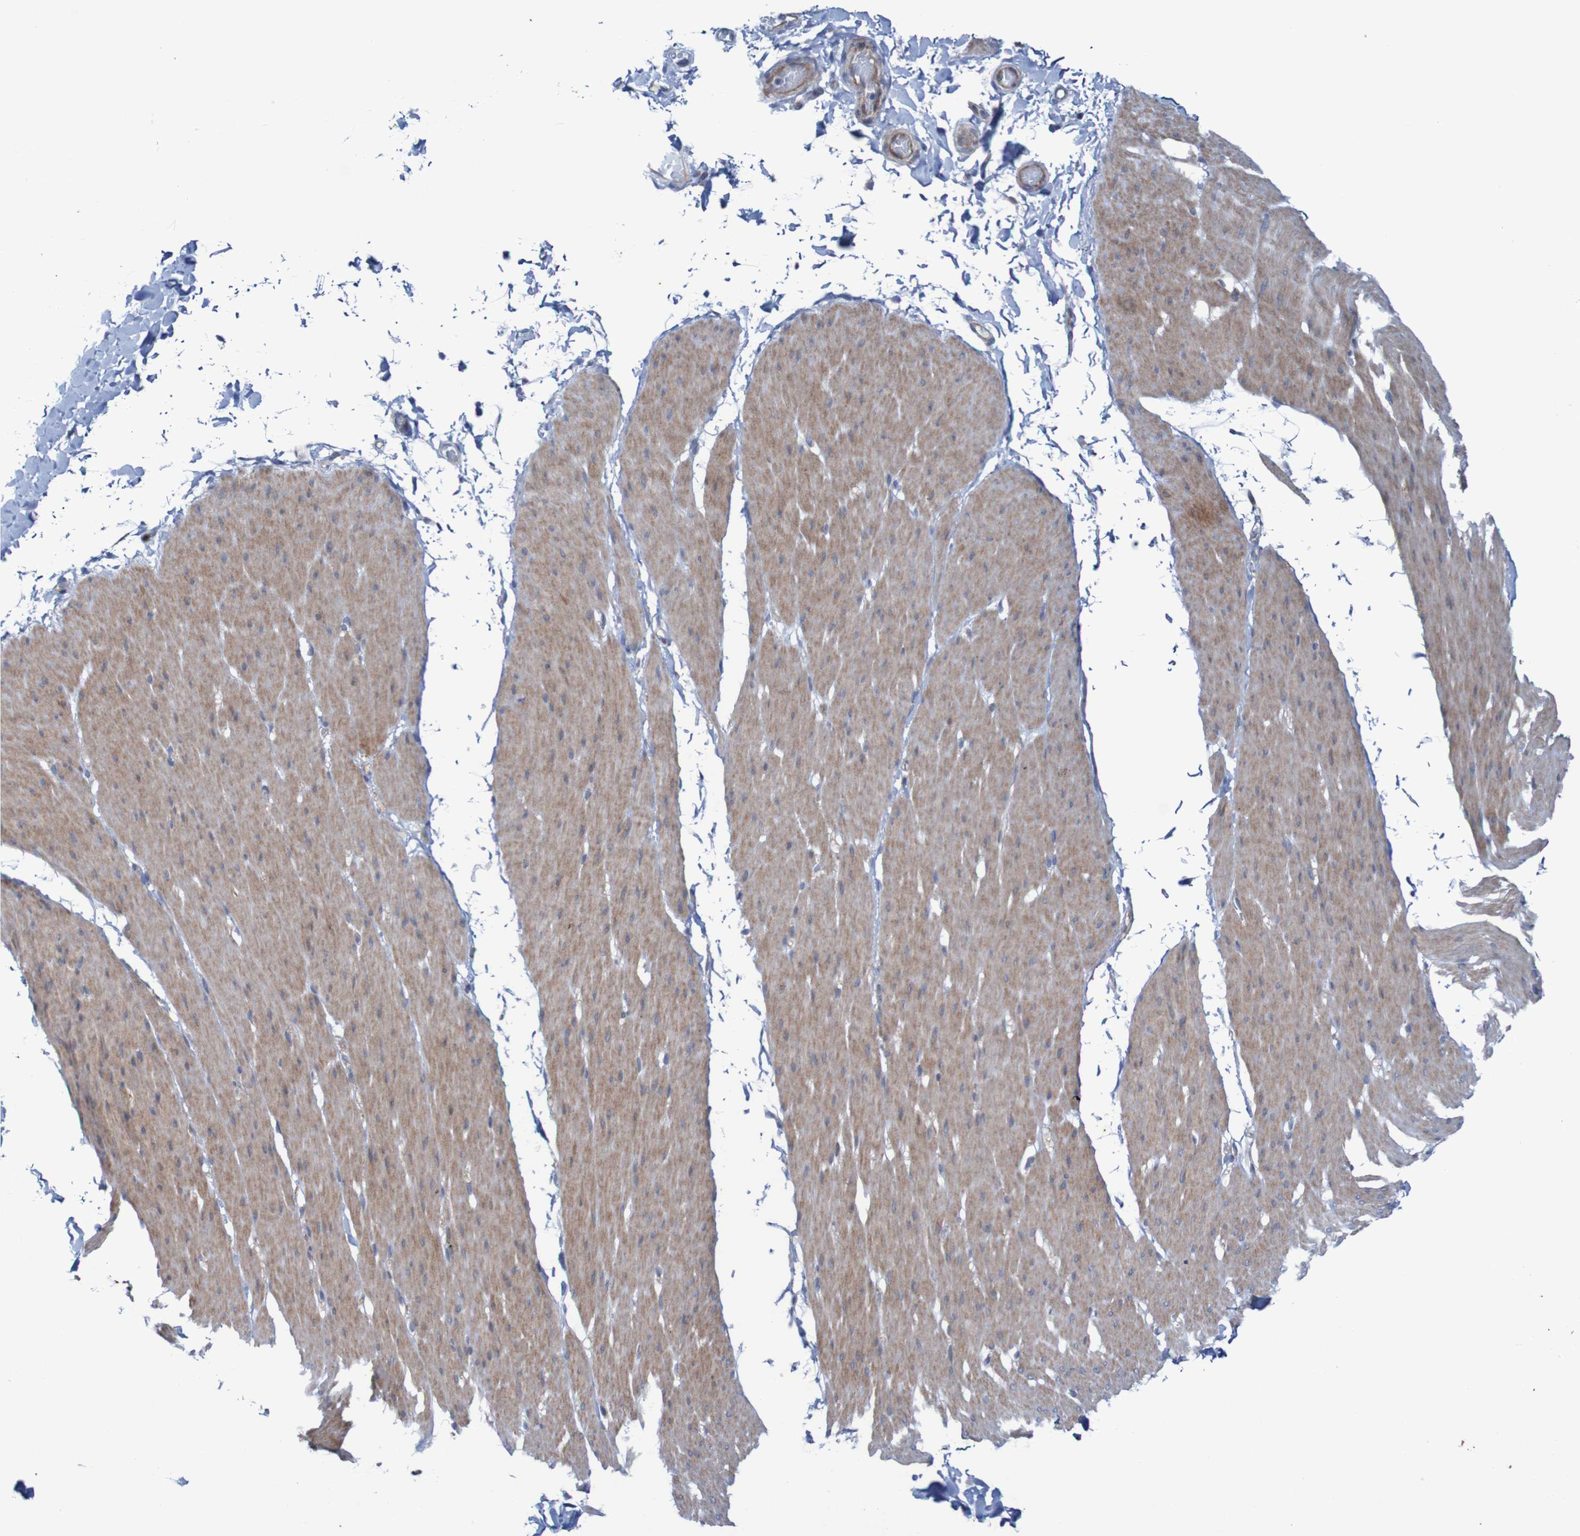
{"staining": {"intensity": "moderate", "quantity": "25%-75%", "location": "cytoplasmic/membranous"}, "tissue": "smooth muscle", "cell_type": "Smooth muscle cells", "image_type": "normal", "snomed": [{"axis": "morphology", "description": "Normal tissue, NOS"}, {"axis": "topography", "description": "Smooth muscle"}, {"axis": "topography", "description": "Colon"}], "caption": "Moderate cytoplasmic/membranous staining is appreciated in about 25%-75% of smooth muscle cells in normal smooth muscle. (brown staining indicates protein expression, while blue staining denotes nuclei).", "gene": "ANGPT4", "patient": {"sex": "male", "age": 67}}